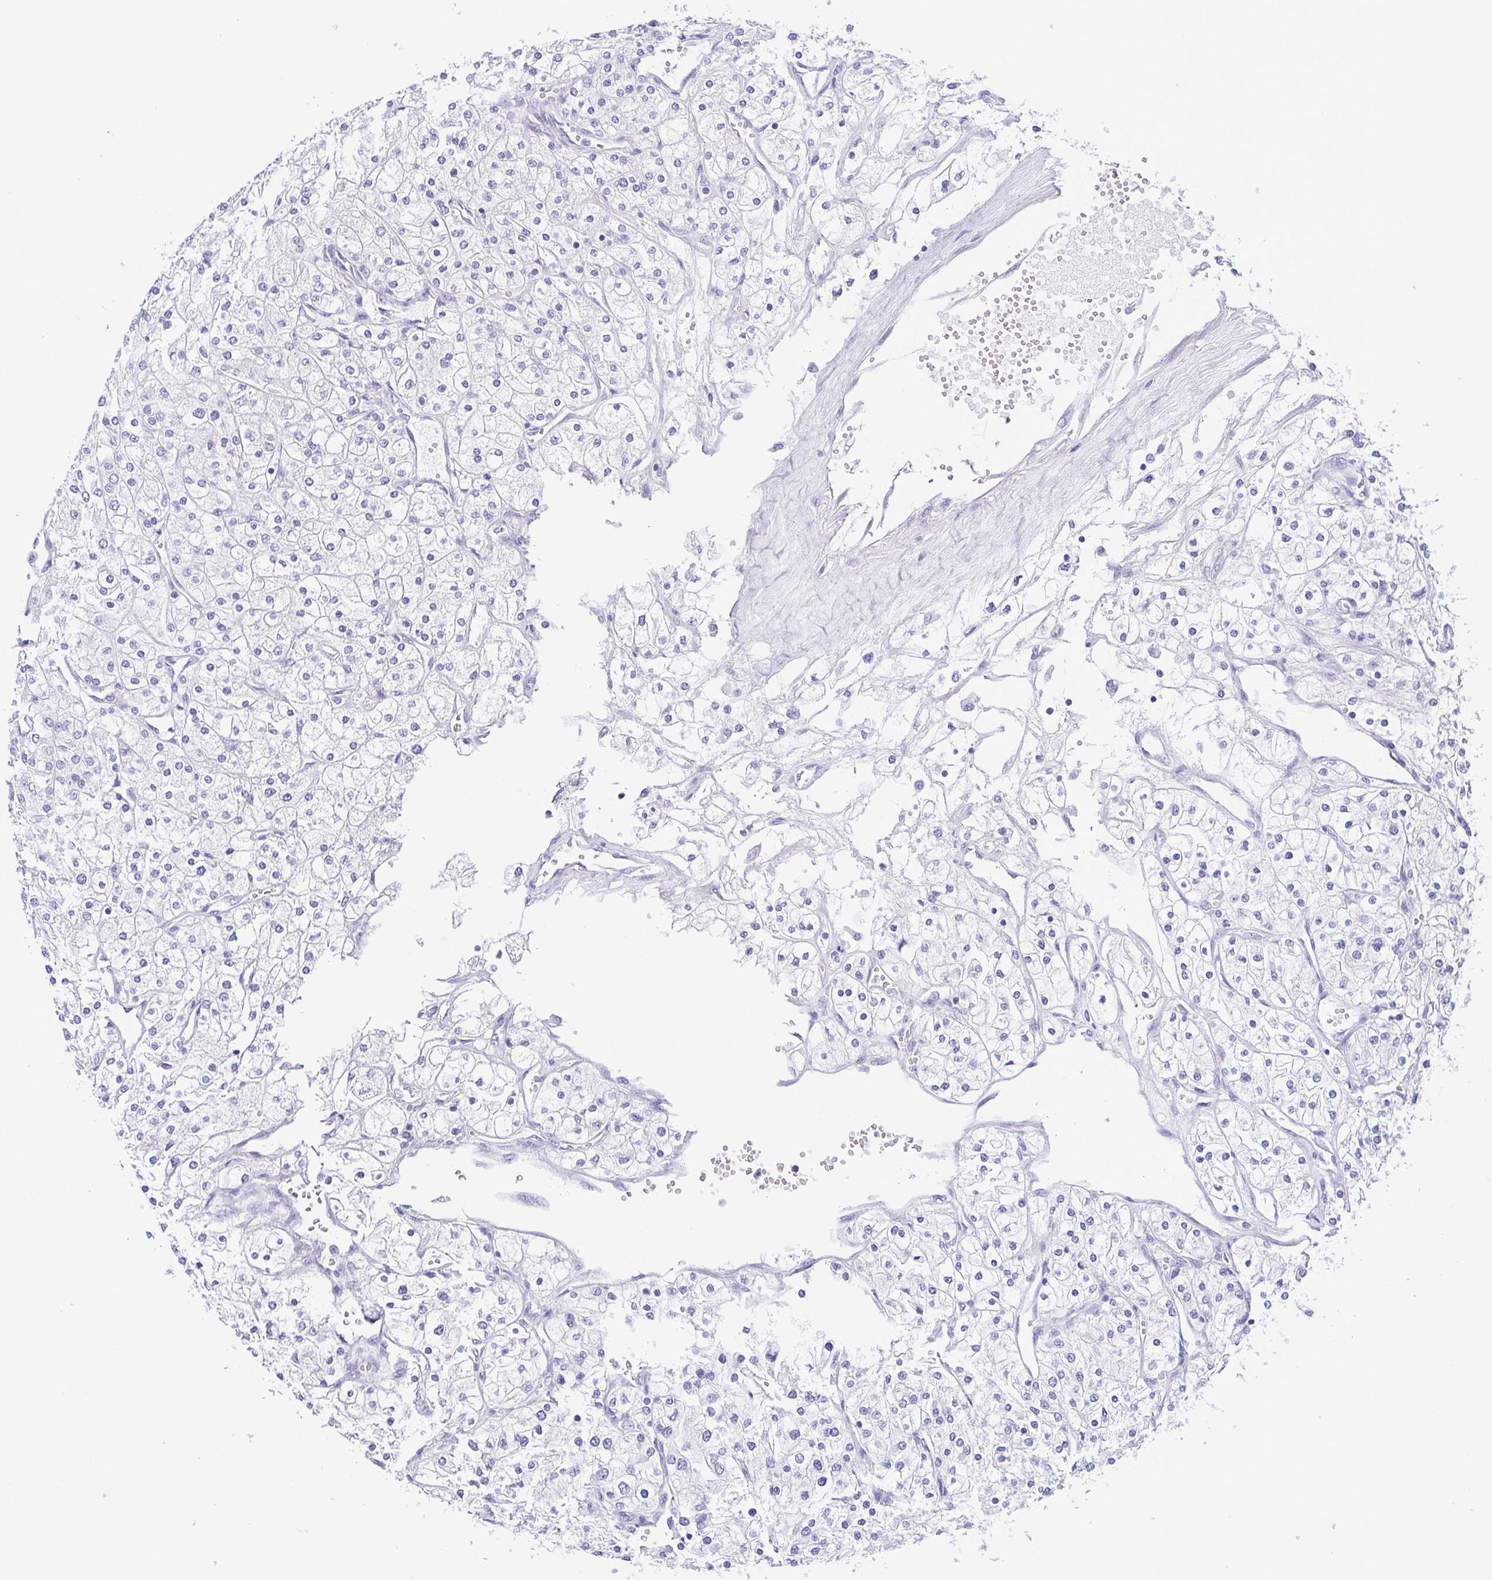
{"staining": {"intensity": "negative", "quantity": "none", "location": "none"}, "tissue": "renal cancer", "cell_type": "Tumor cells", "image_type": "cancer", "snomed": [{"axis": "morphology", "description": "Adenocarcinoma, NOS"}, {"axis": "topography", "description": "Kidney"}], "caption": "The histopathology image displays no significant staining in tumor cells of renal adenocarcinoma.", "gene": "MYL7", "patient": {"sex": "male", "age": 80}}